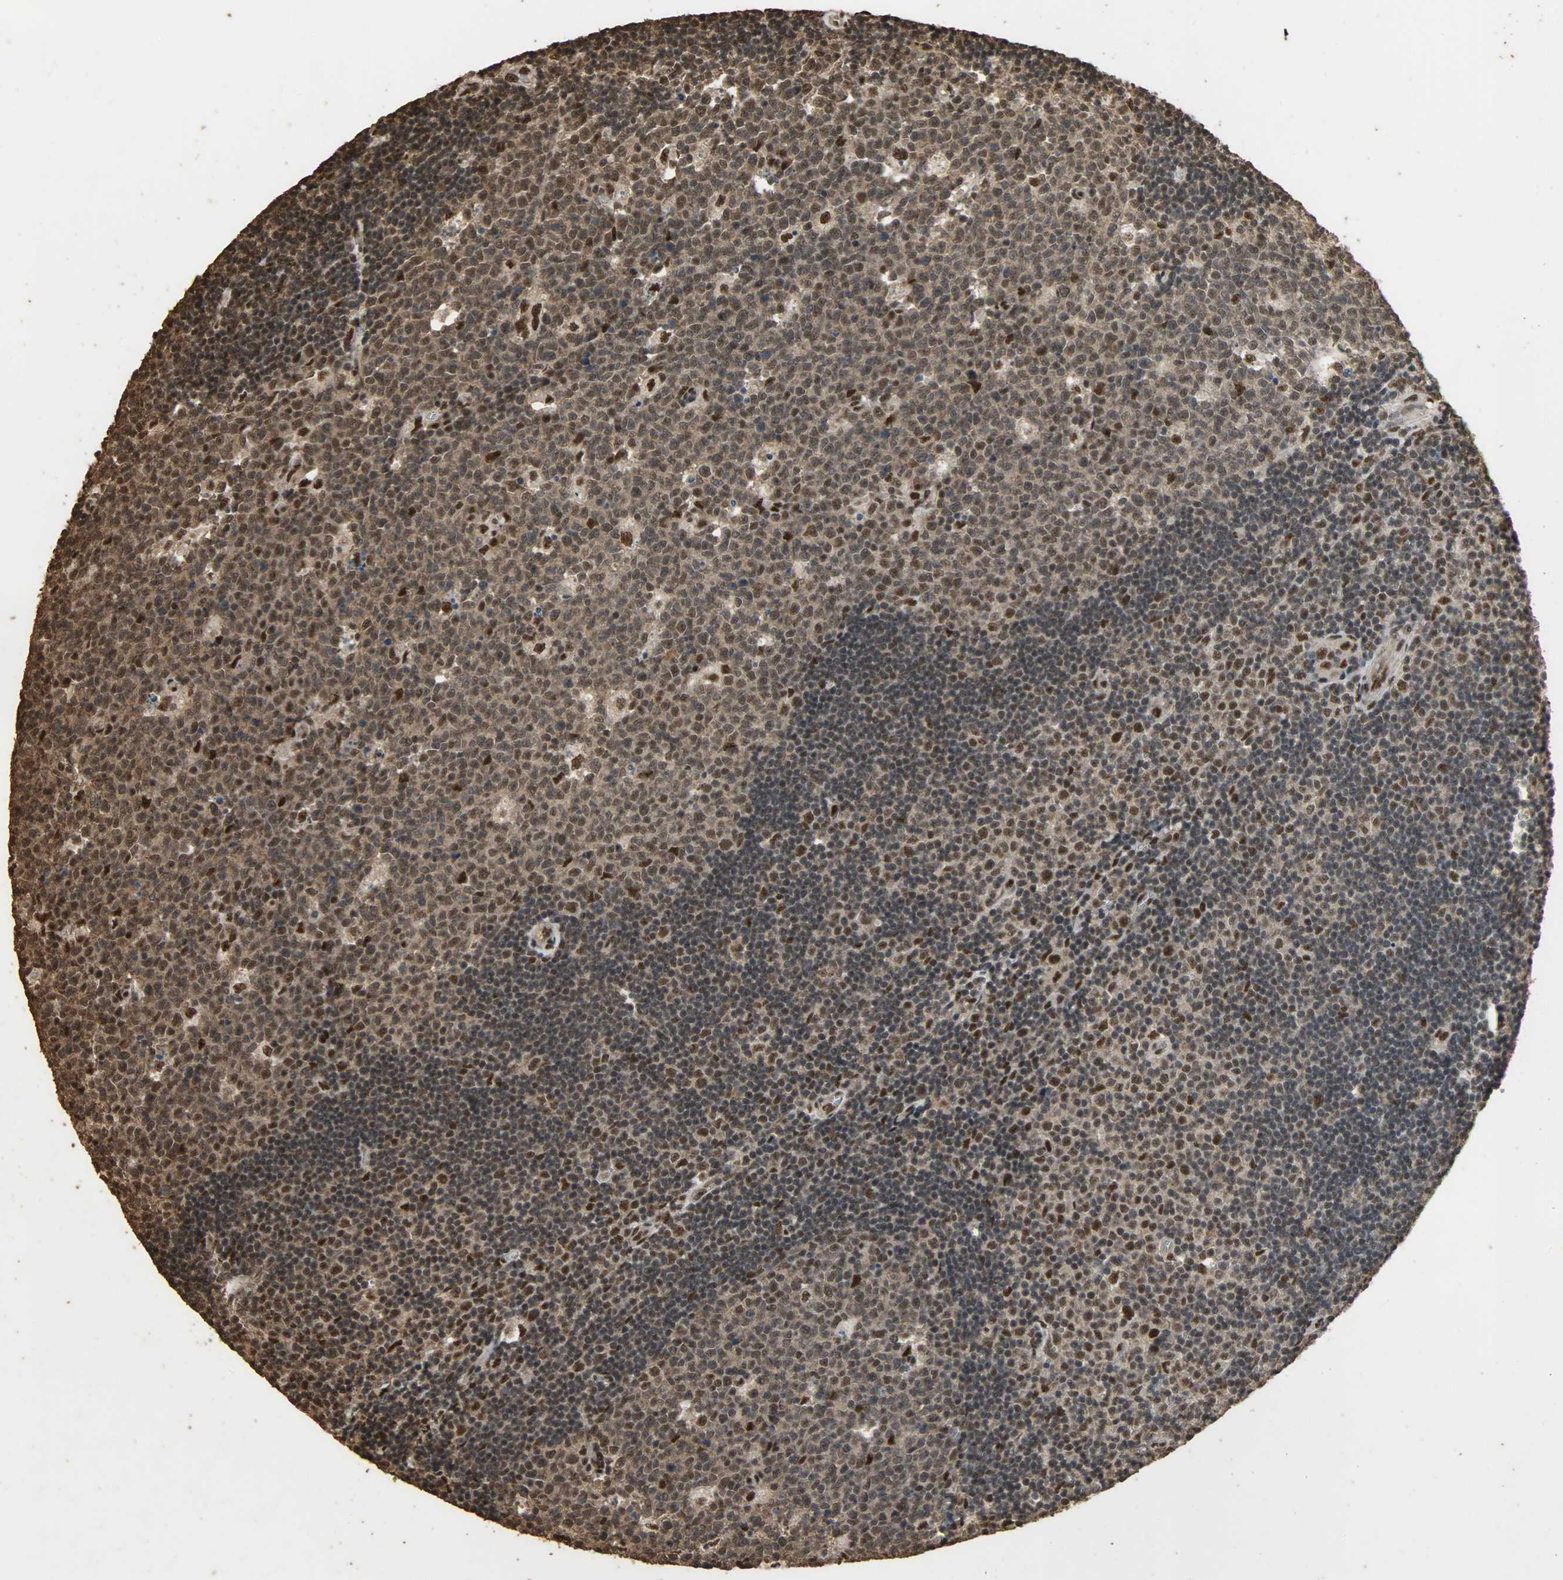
{"staining": {"intensity": "moderate", "quantity": ">75%", "location": "cytoplasmic/membranous,nuclear"}, "tissue": "lymph node", "cell_type": "Germinal center cells", "image_type": "normal", "snomed": [{"axis": "morphology", "description": "Normal tissue, NOS"}, {"axis": "topography", "description": "Lymph node"}, {"axis": "topography", "description": "Salivary gland"}], "caption": "Lymph node stained with immunohistochemistry exhibits moderate cytoplasmic/membranous,nuclear expression in approximately >75% of germinal center cells. Nuclei are stained in blue.", "gene": "CCNT2", "patient": {"sex": "male", "age": 8}}